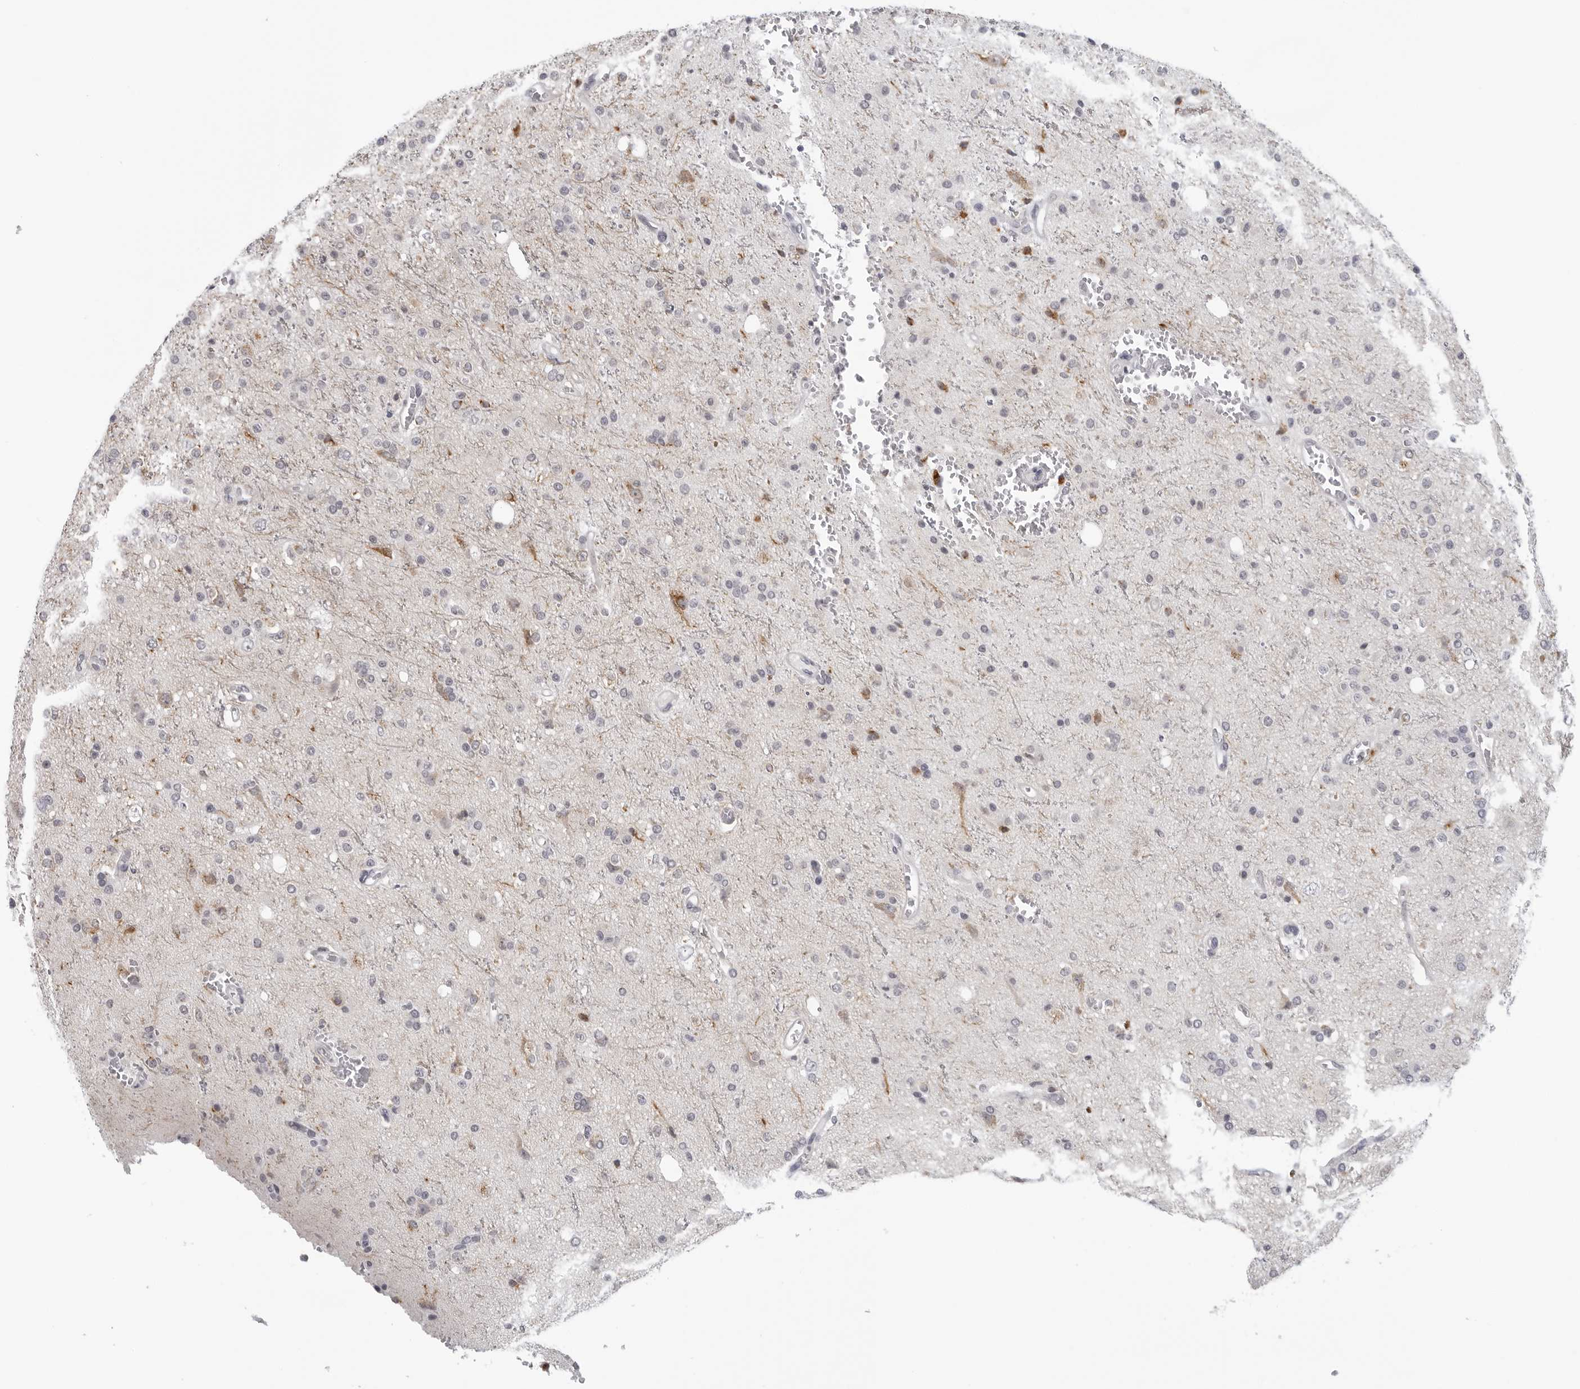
{"staining": {"intensity": "negative", "quantity": "none", "location": "none"}, "tissue": "glioma", "cell_type": "Tumor cells", "image_type": "cancer", "snomed": [{"axis": "morphology", "description": "Glioma, malignant, High grade"}, {"axis": "topography", "description": "Brain"}], "caption": "Immunohistochemical staining of malignant glioma (high-grade) reveals no significant positivity in tumor cells.", "gene": "OPLAH", "patient": {"sex": "male", "age": 47}}